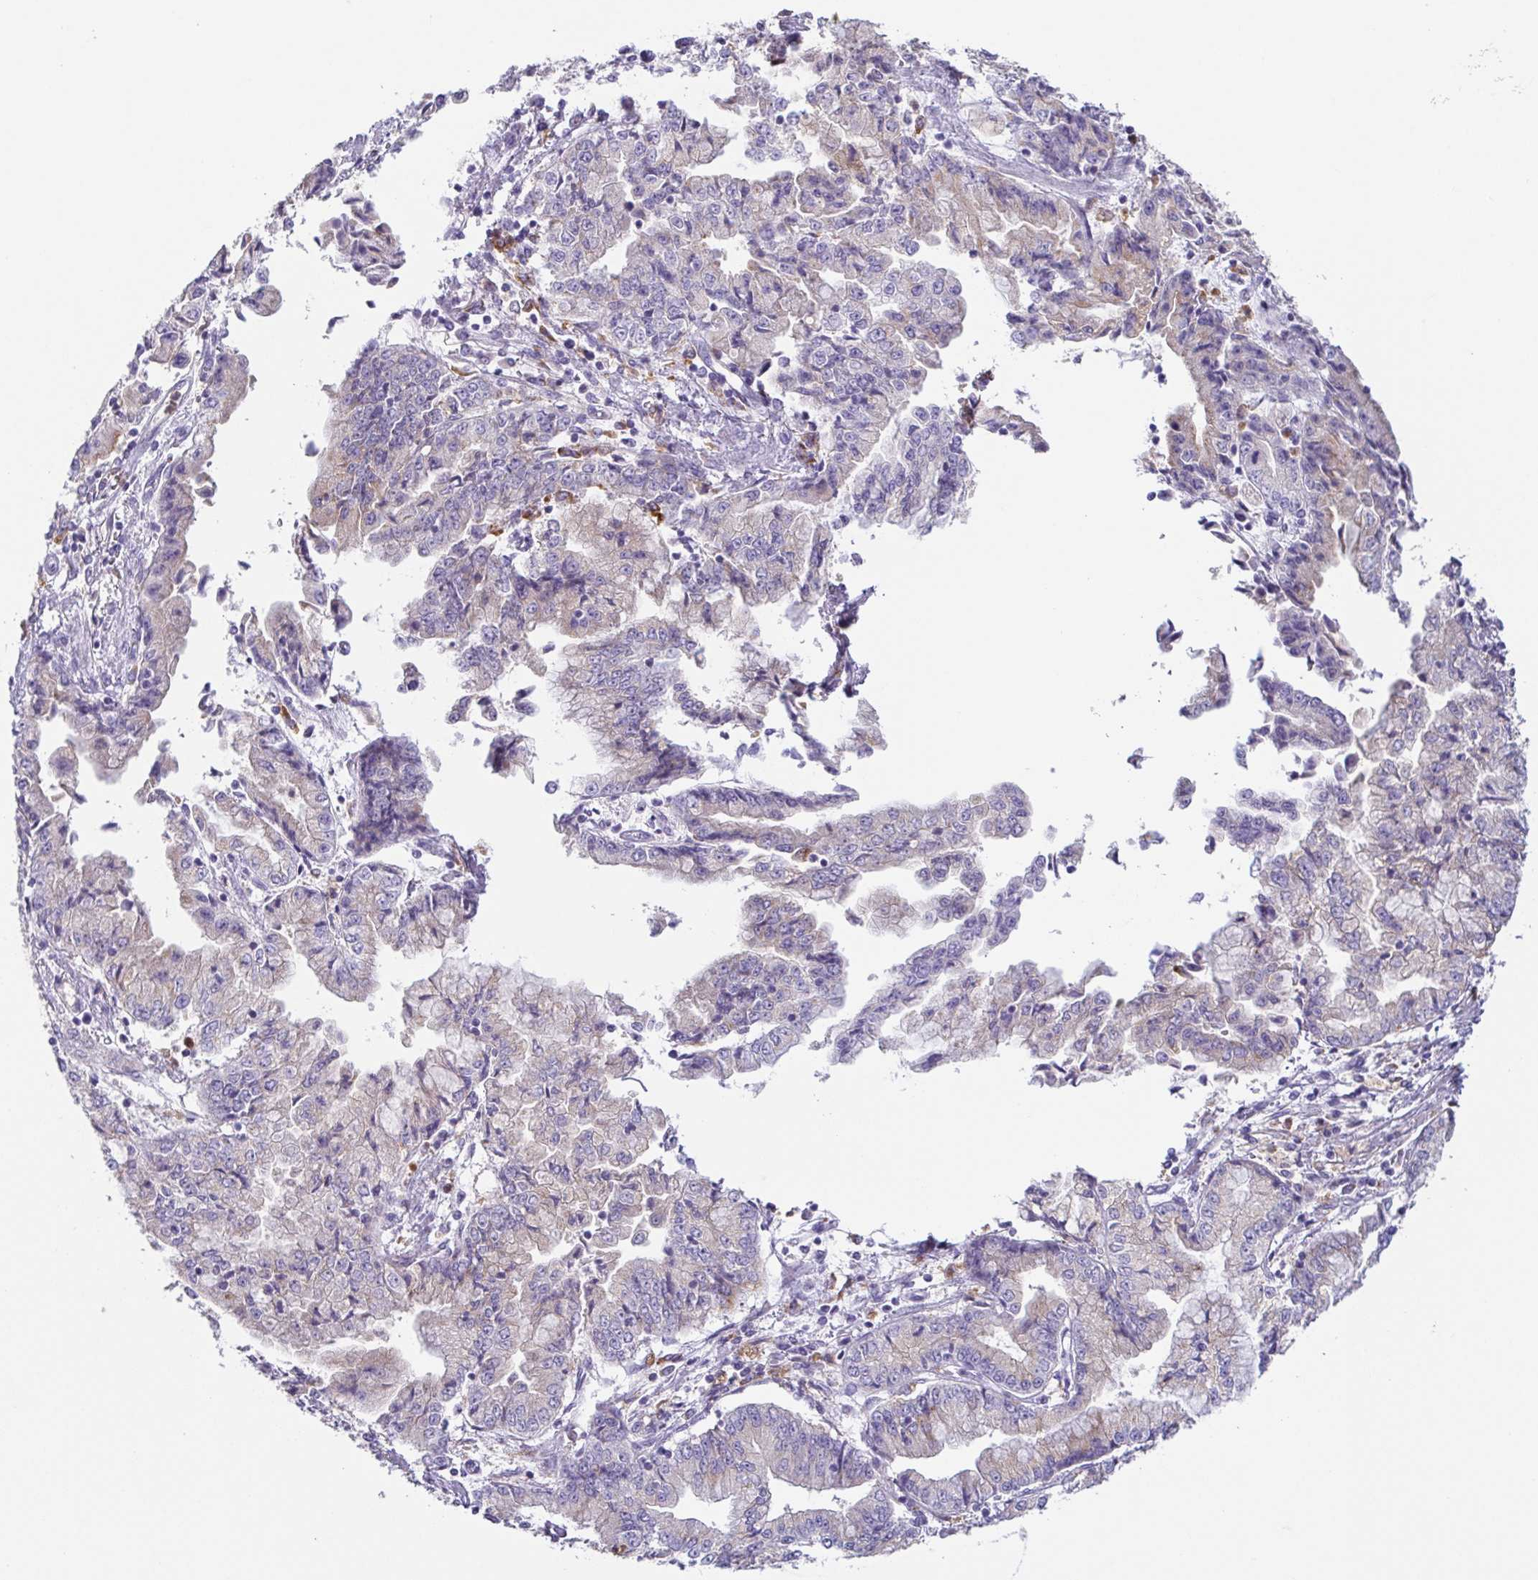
{"staining": {"intensity": "weak", "quantity": "<25%", "location": "cytoplasmic/membranous"}, "tissue": "stomach cancer", "cell_type": "Tumor cells", "image_type": "cancer", "snomed": [{"axis": "morphology", "description": "Adenocarcinoma, NOS"}, {"axis": "topography", "description": "Stomach, upper"}], "caption": "A histopathology image of stomach adenocarcinoma stained for a protein displays no brown staining in tumor cells.", "gene": "ATP6V1G2", "patient": {"sex": "female", "age": 74}}